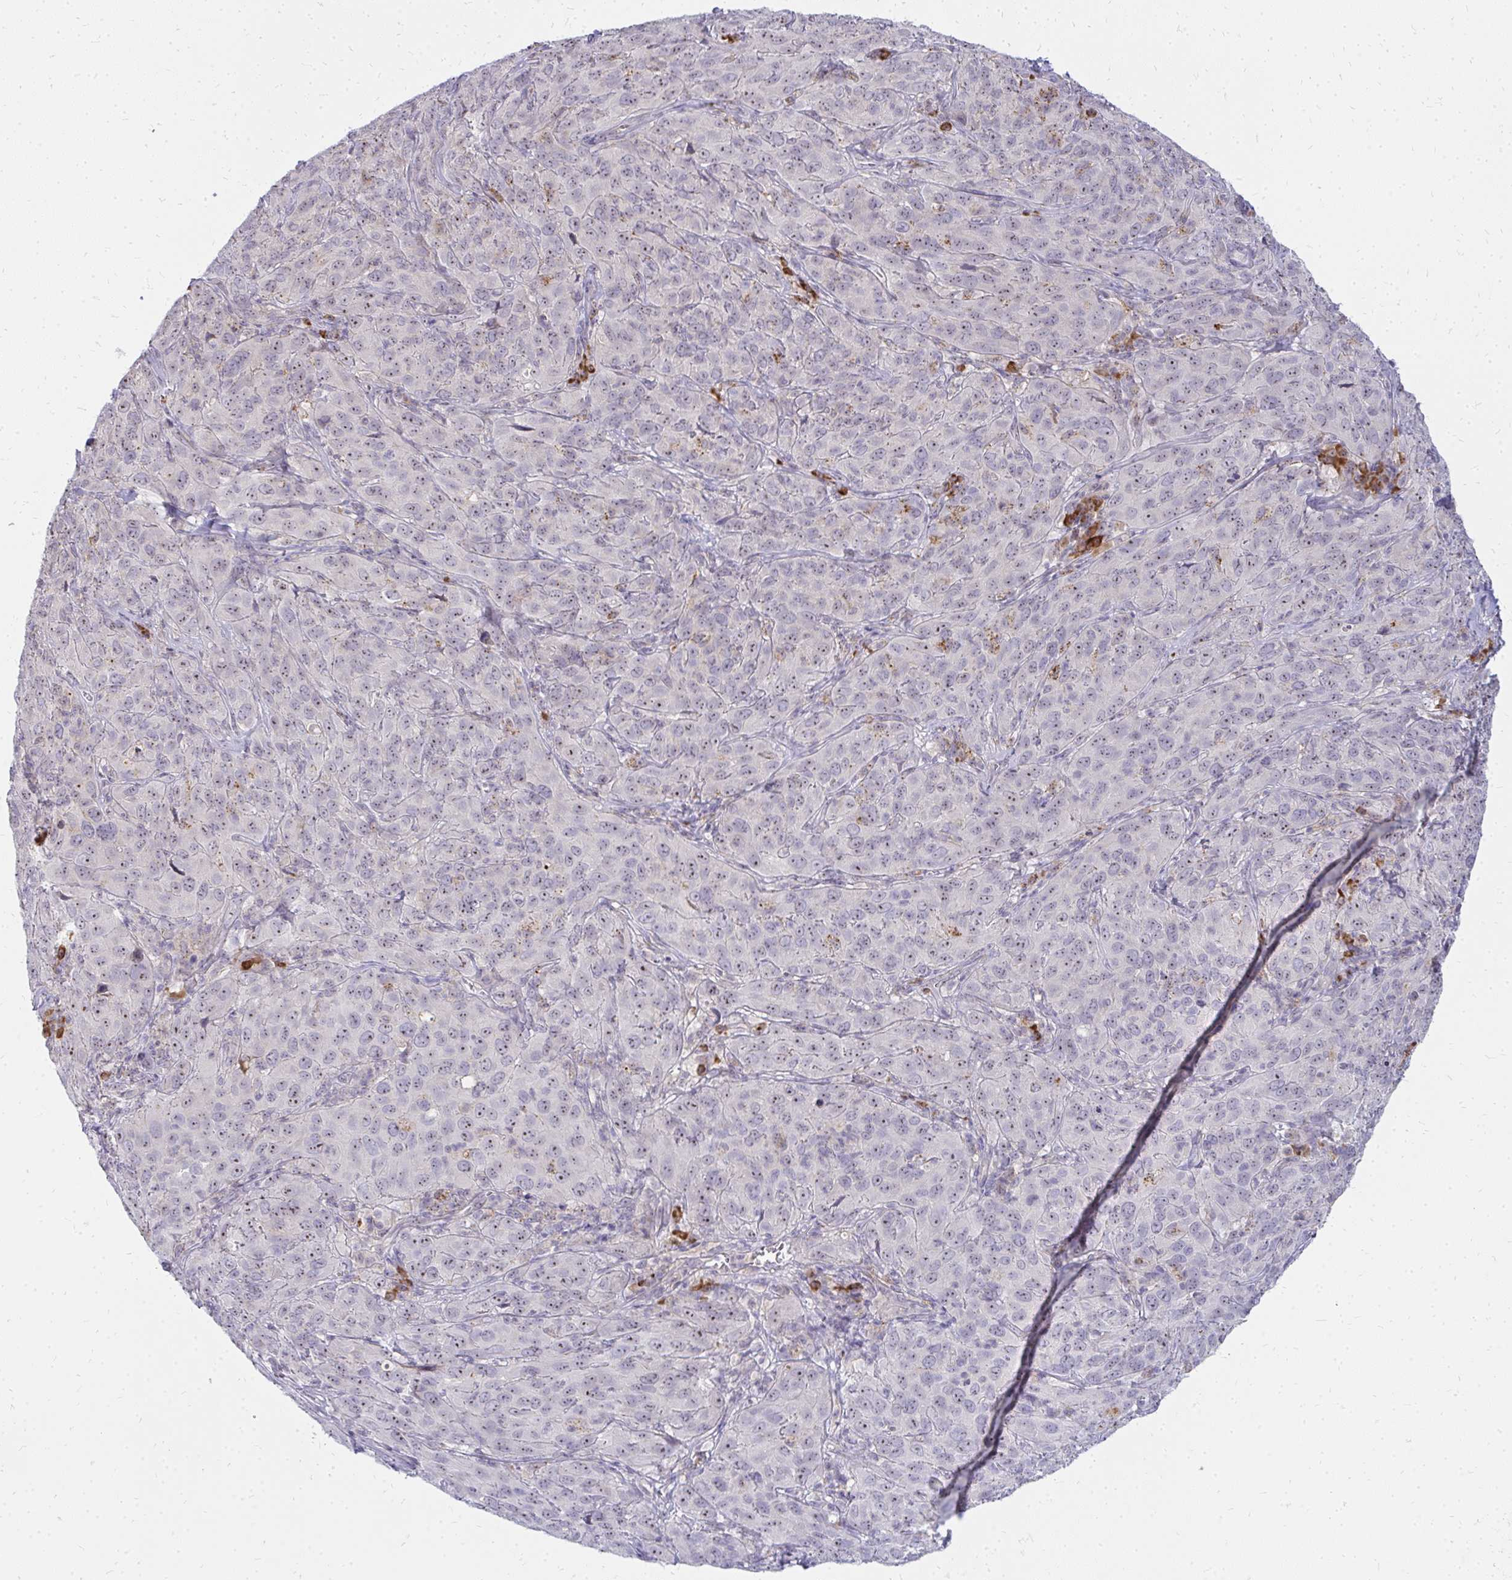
{"staining": {"intensity": "weak", "quantity": "25%-75%", "location": "nuclear"}, "tissue": "cervical cancer", "cell_type": "Tumor cells", "image_type": "cancer", "snomed": [{"axis": "morphology", "description": "Normal tissue, NOS"}, {"axis": "morphology", "description": "Squamous cell carcinoma, NOS"}, {"axis": "topography", "description": "Cervix"}], "caption": "Squamous cell carcinoma (cervical) stained with immunohistochemistry shows weak nuclear positivity in approximately 25%-75% of tumor cells.", "gene": "FAM9A", "patient": {"sex": "female", "age": 51}}